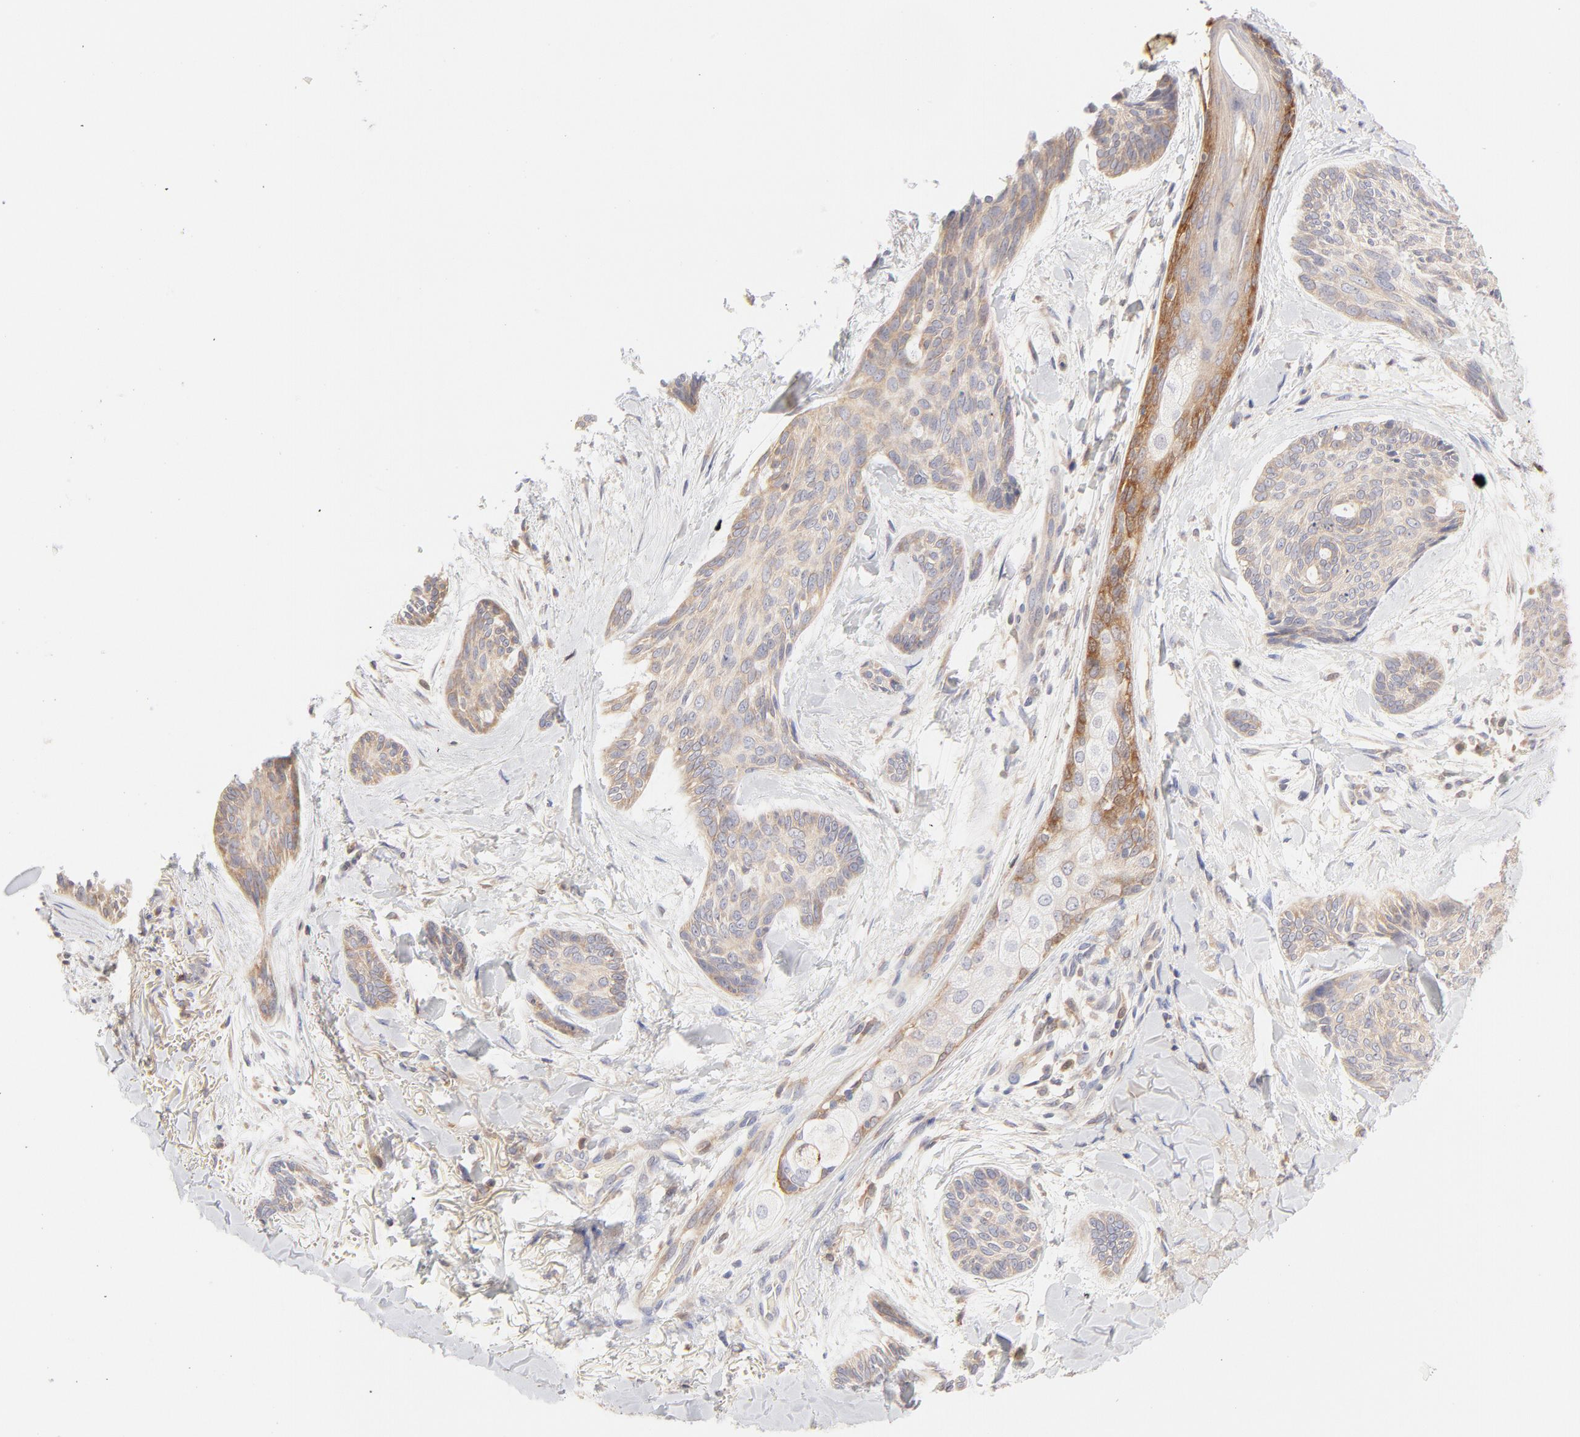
{"staining": {"intensity": "moderate", "quantity": ">75%", "location": "cytoplasmic/membranous"}, "tissue": "skin cancer", "cell_type": "Tumor cells", "image_type": "cancer", "snomed": [{"axis": "morphology", "description": "Normal tissue, NOS"}, {"axis": "morphology", "description": "Basal cell carcinoma"}, {"axis": "topography", "description": "Skin"}], "caption": "This photomicrograph shows immunohistochemistry (IHC) staining of skin basal cell carcinoma, with medium moderate cytoplasmic/membranous staining in approximately >75% of tumor cells.", "gene": "RPS6KA1", "patient": {"sex": "female", "age": 71}}